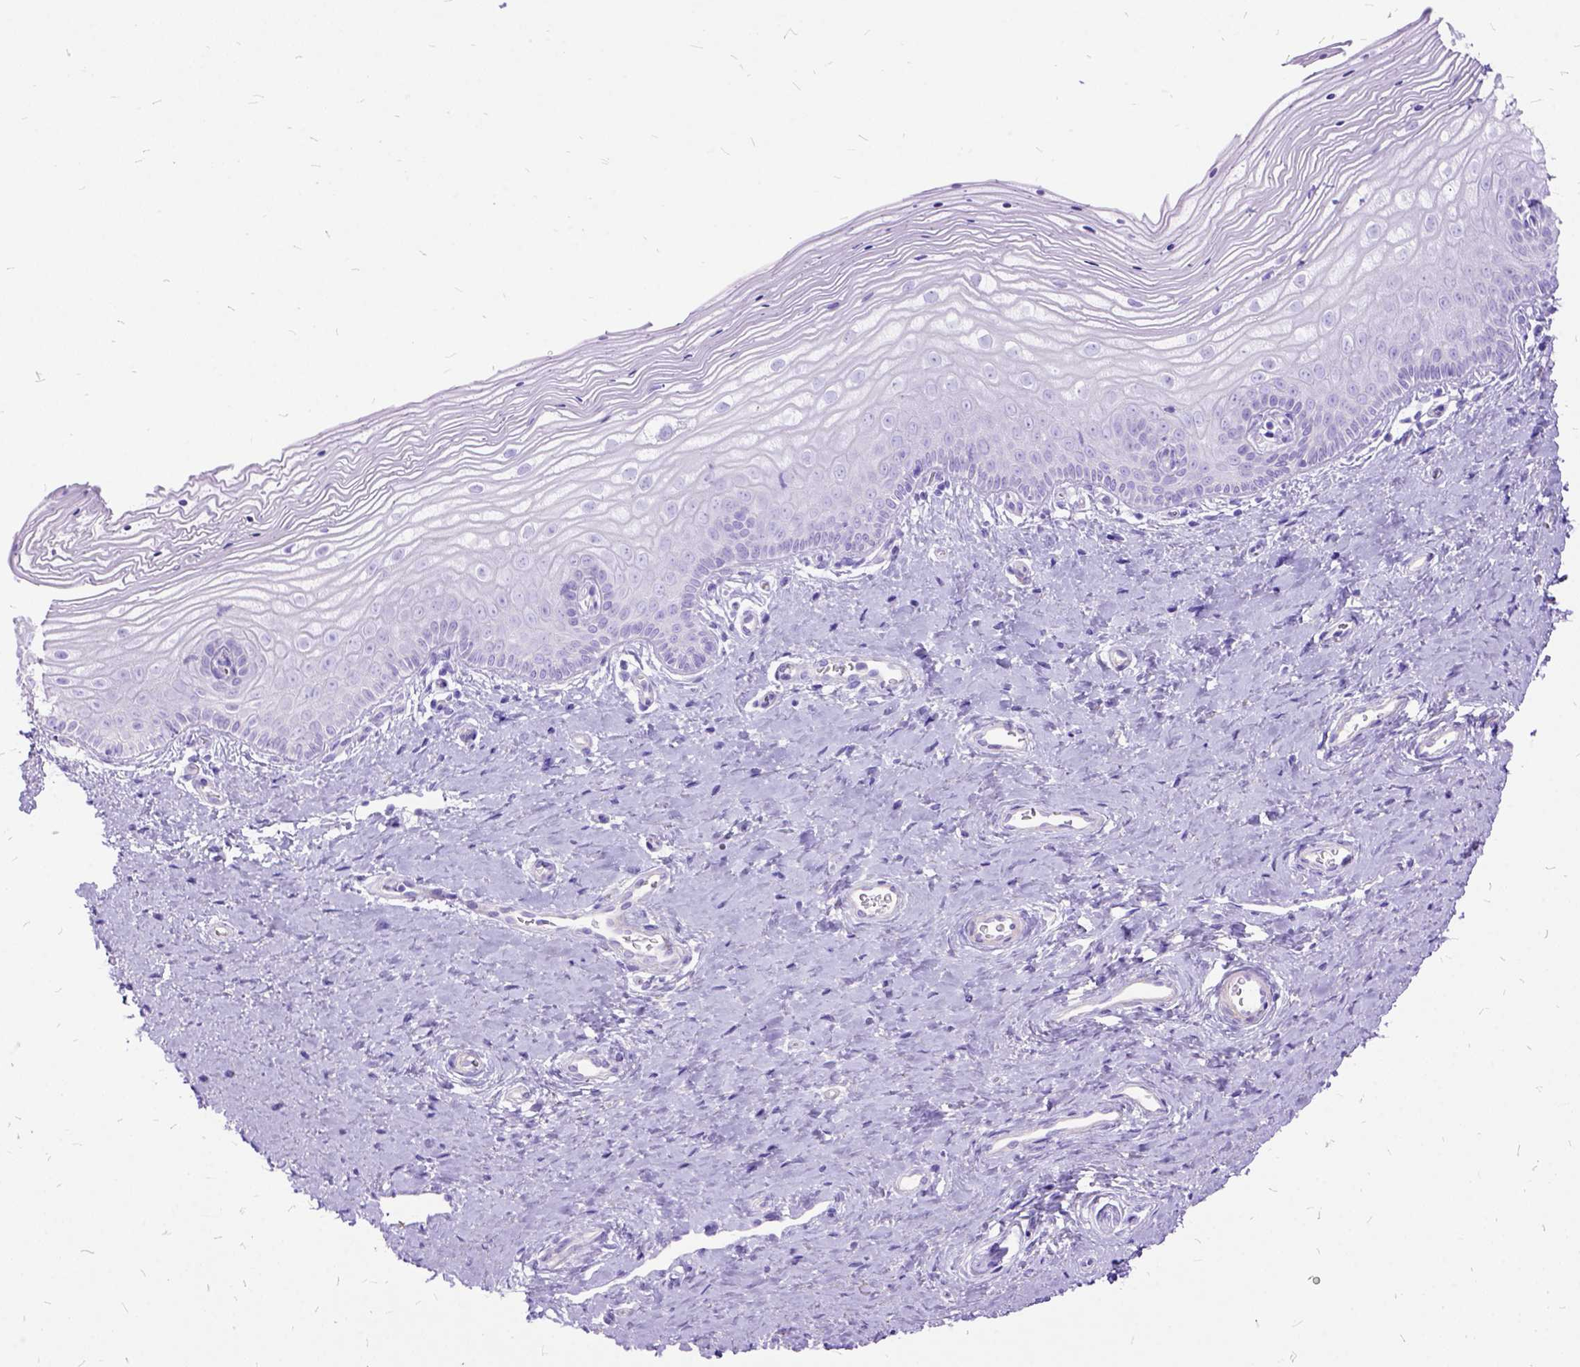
{"staining": {"intensity": "negative", "quantity": "none", "location": "none"}, "tissue": "vagina", "cell_type": "Squamous epithelial cells", "image_type": "normal", "snomed": [{"axis": "morphology", "description": "Normal tissue, NOS"}, {"axis": "topography", "description": "Vagina"}], "caption": "Squamous epithelial cells are negative for protein expression in normal human vagina. Brightfield microscopy of immunohistochemistry (IHC) stained with DAB (brown) and hematoxylin (blue), captured at high magnification.", "gene": "ARL9", "patient": {"sex": "female", "age": 39}}